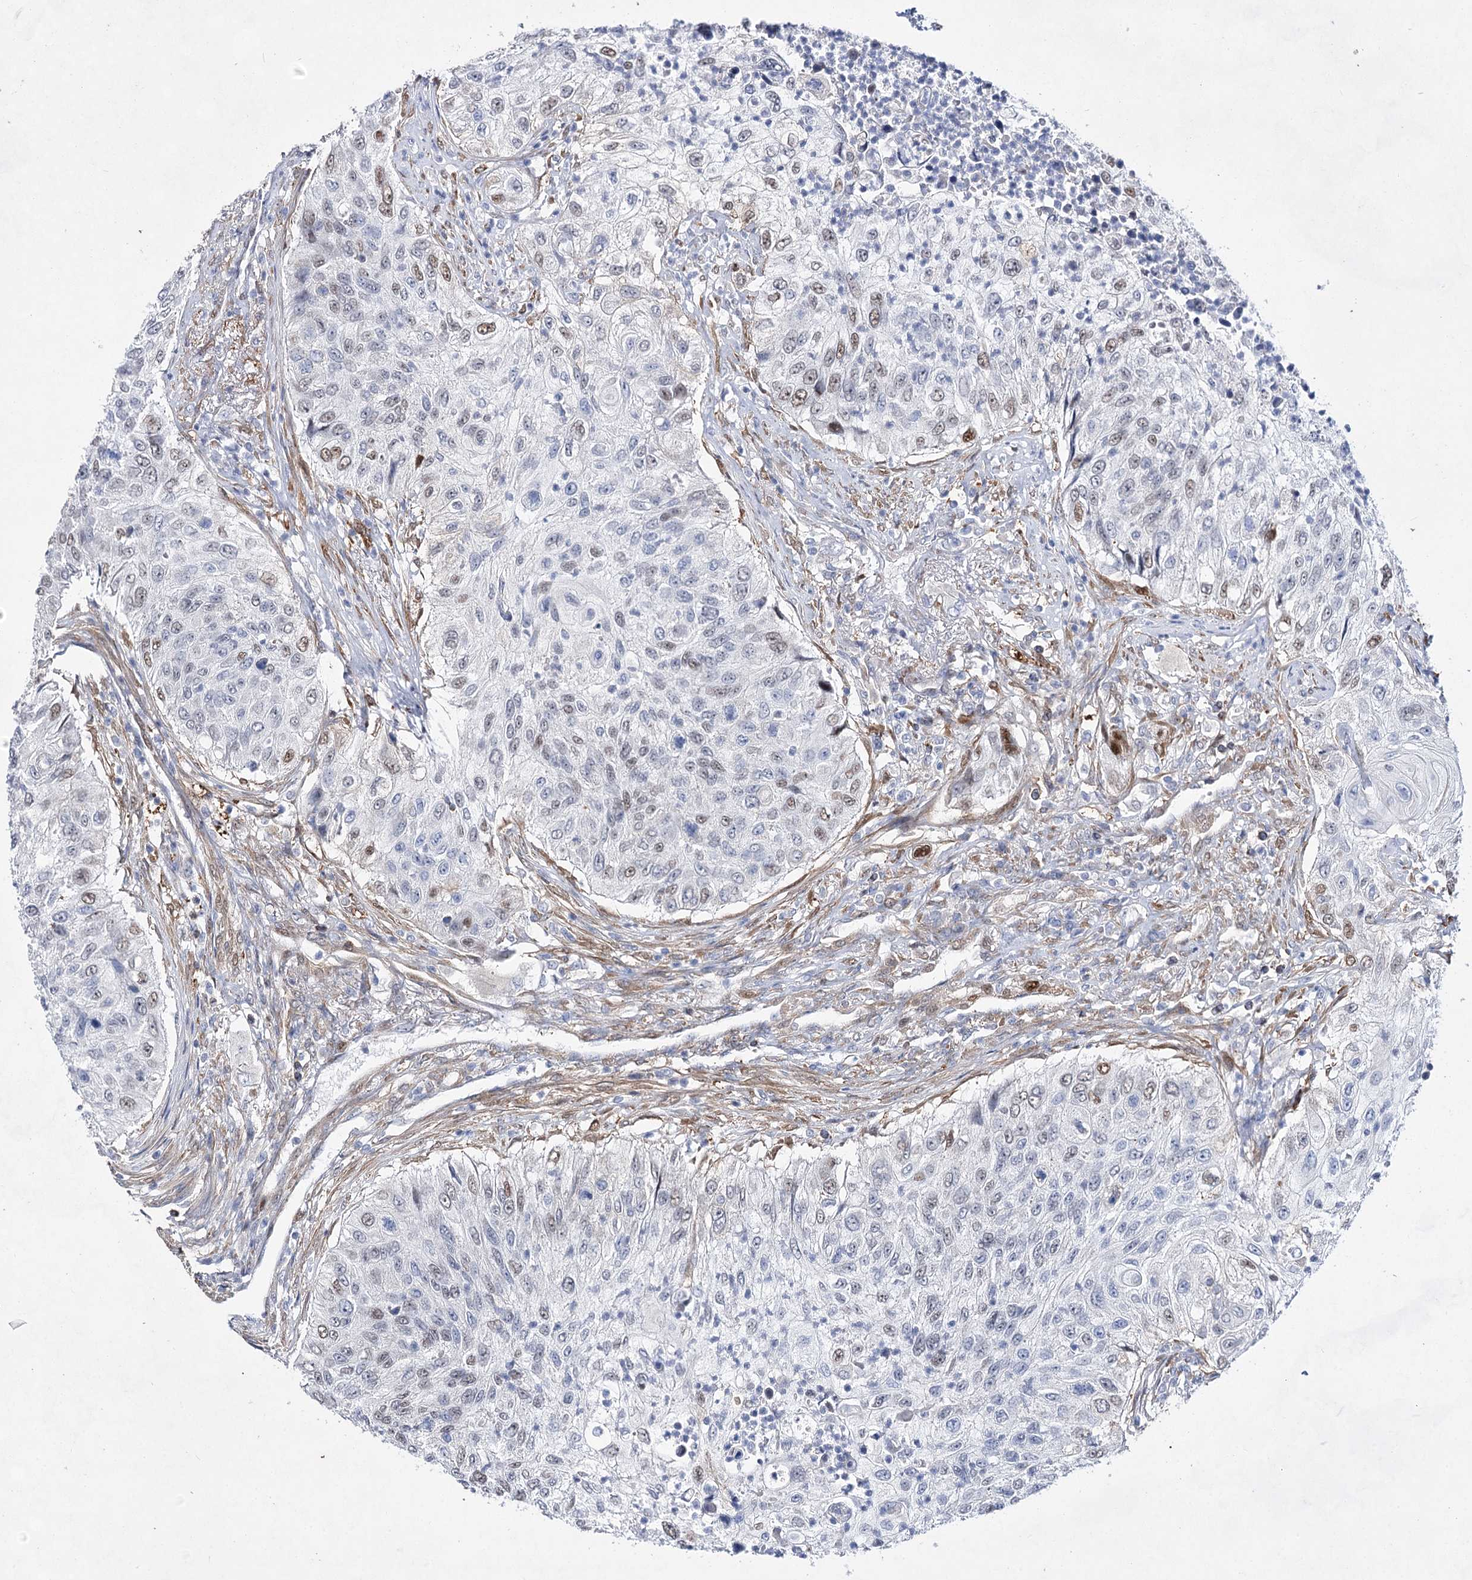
{"staining": {"intensity": "weak", "quantity": "<25%", "location": "nuclear"}, "tissue": "urothelial cancer", "cell_type": "Tumor cells", "image_type": "cancer", "snomed": [{"axis": "morphology", "description": "Urothelial carcinoma, High grade"}, {"axis": "topography", "description": "Urinary bladder"}], "caption": "High magnification brightfield microscopy of urothelial cancer stained with DAB (brown) and counterstained with hematoxylin (blue): tumor cells show no significant positivity.", "gene": "UGDH", "patient": {"sex": "female", "age": 60}}